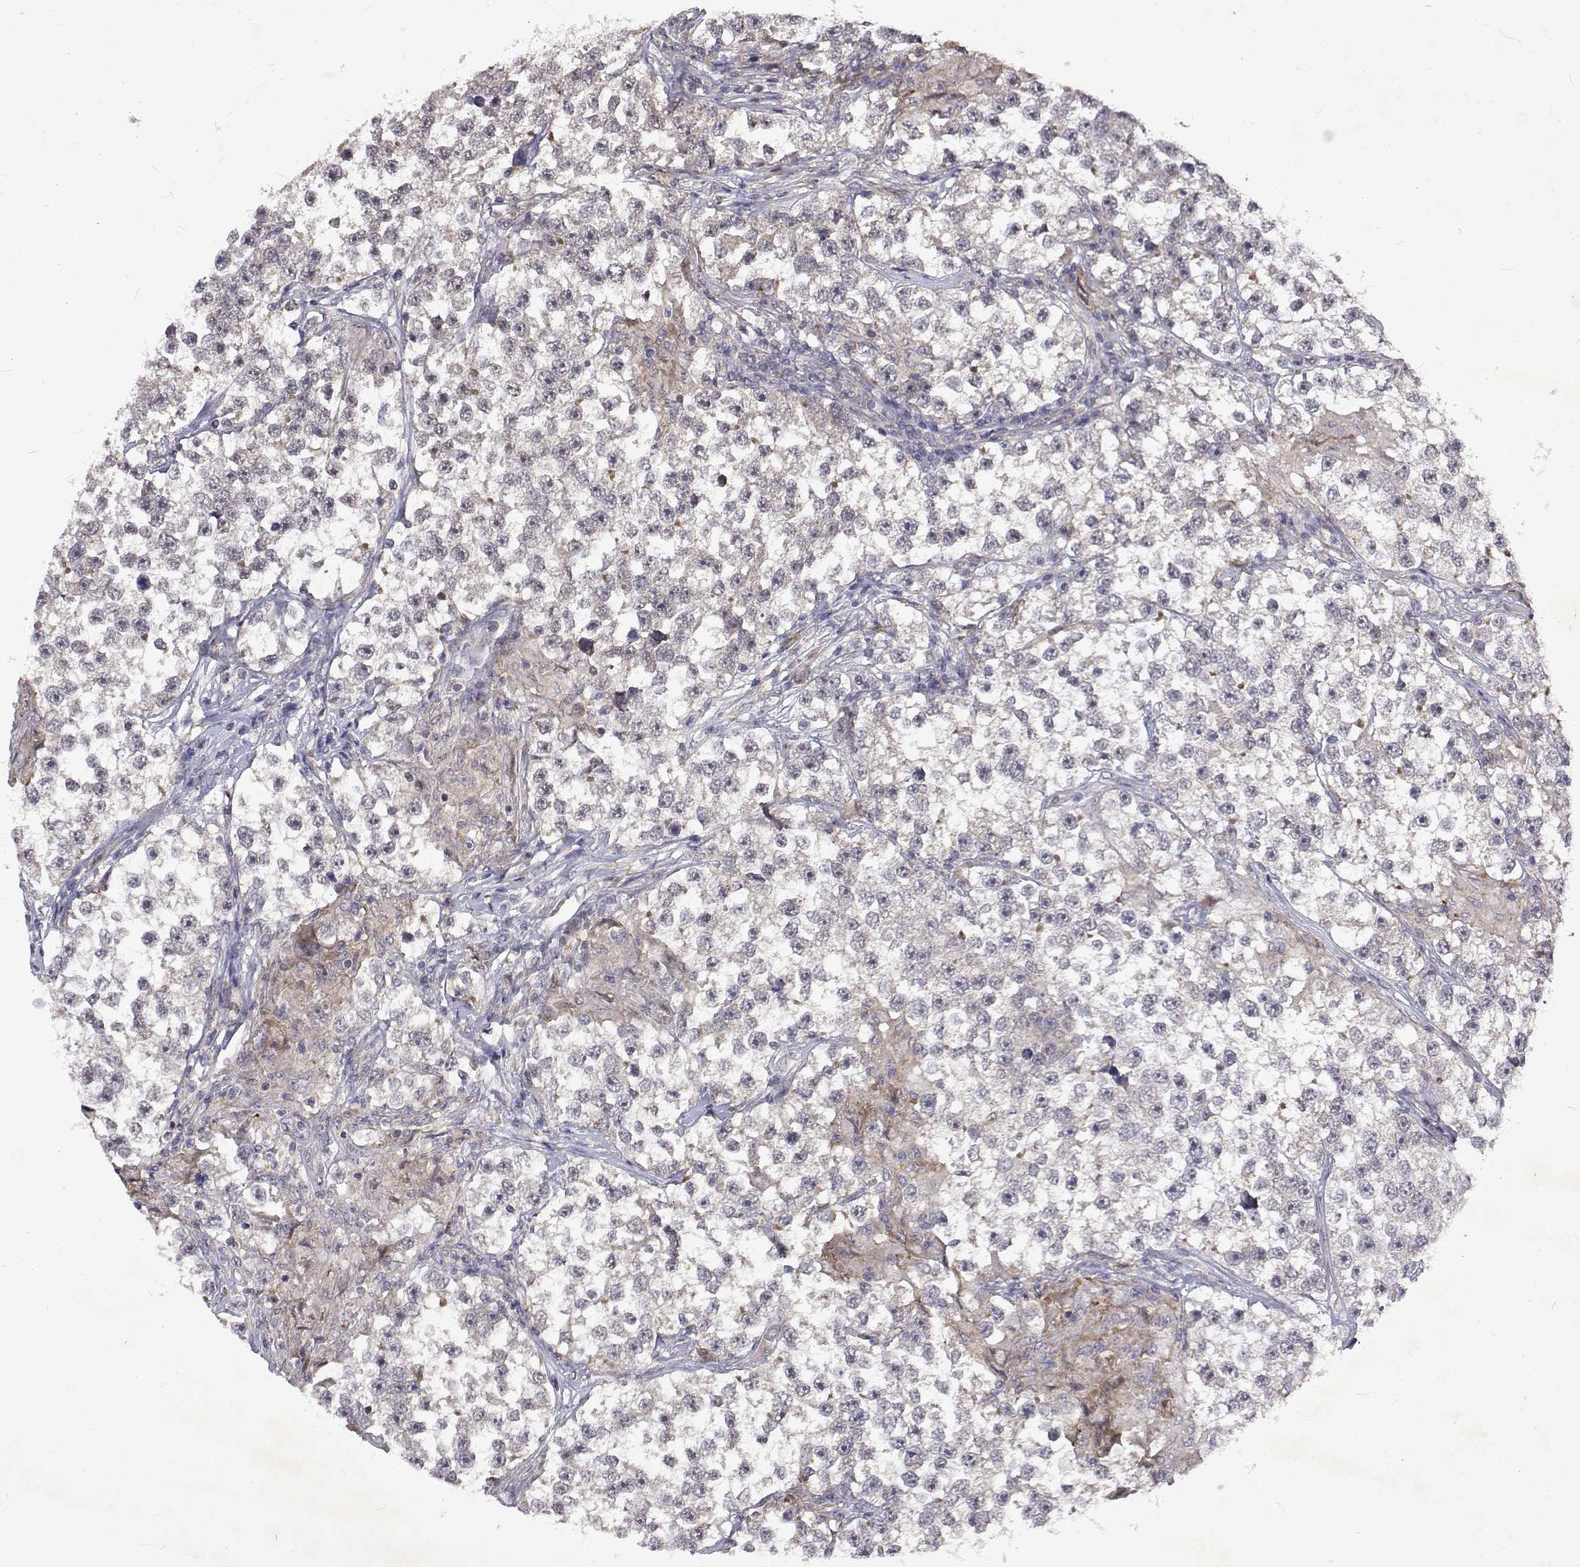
{"staining": {"intensity": "negative", "quantity": "none", "location": "none"}, "tissue": "testis cancer", "cell_type": "Tumor cells", "image_type": "cancer", "snomed": [{"axis": "morphology", "description": "Seminoma, NOS"}, {"axis": "topography", "description": "Testis"}], "caption": "DAB (3,3'-diaminobenzidine) immunohistochemical staining of human seminoma (testis) demonstrates no significant expression in tumor cells.", "gene": "ALKBH8", "patient": {"sex": "male", "age": 46}}